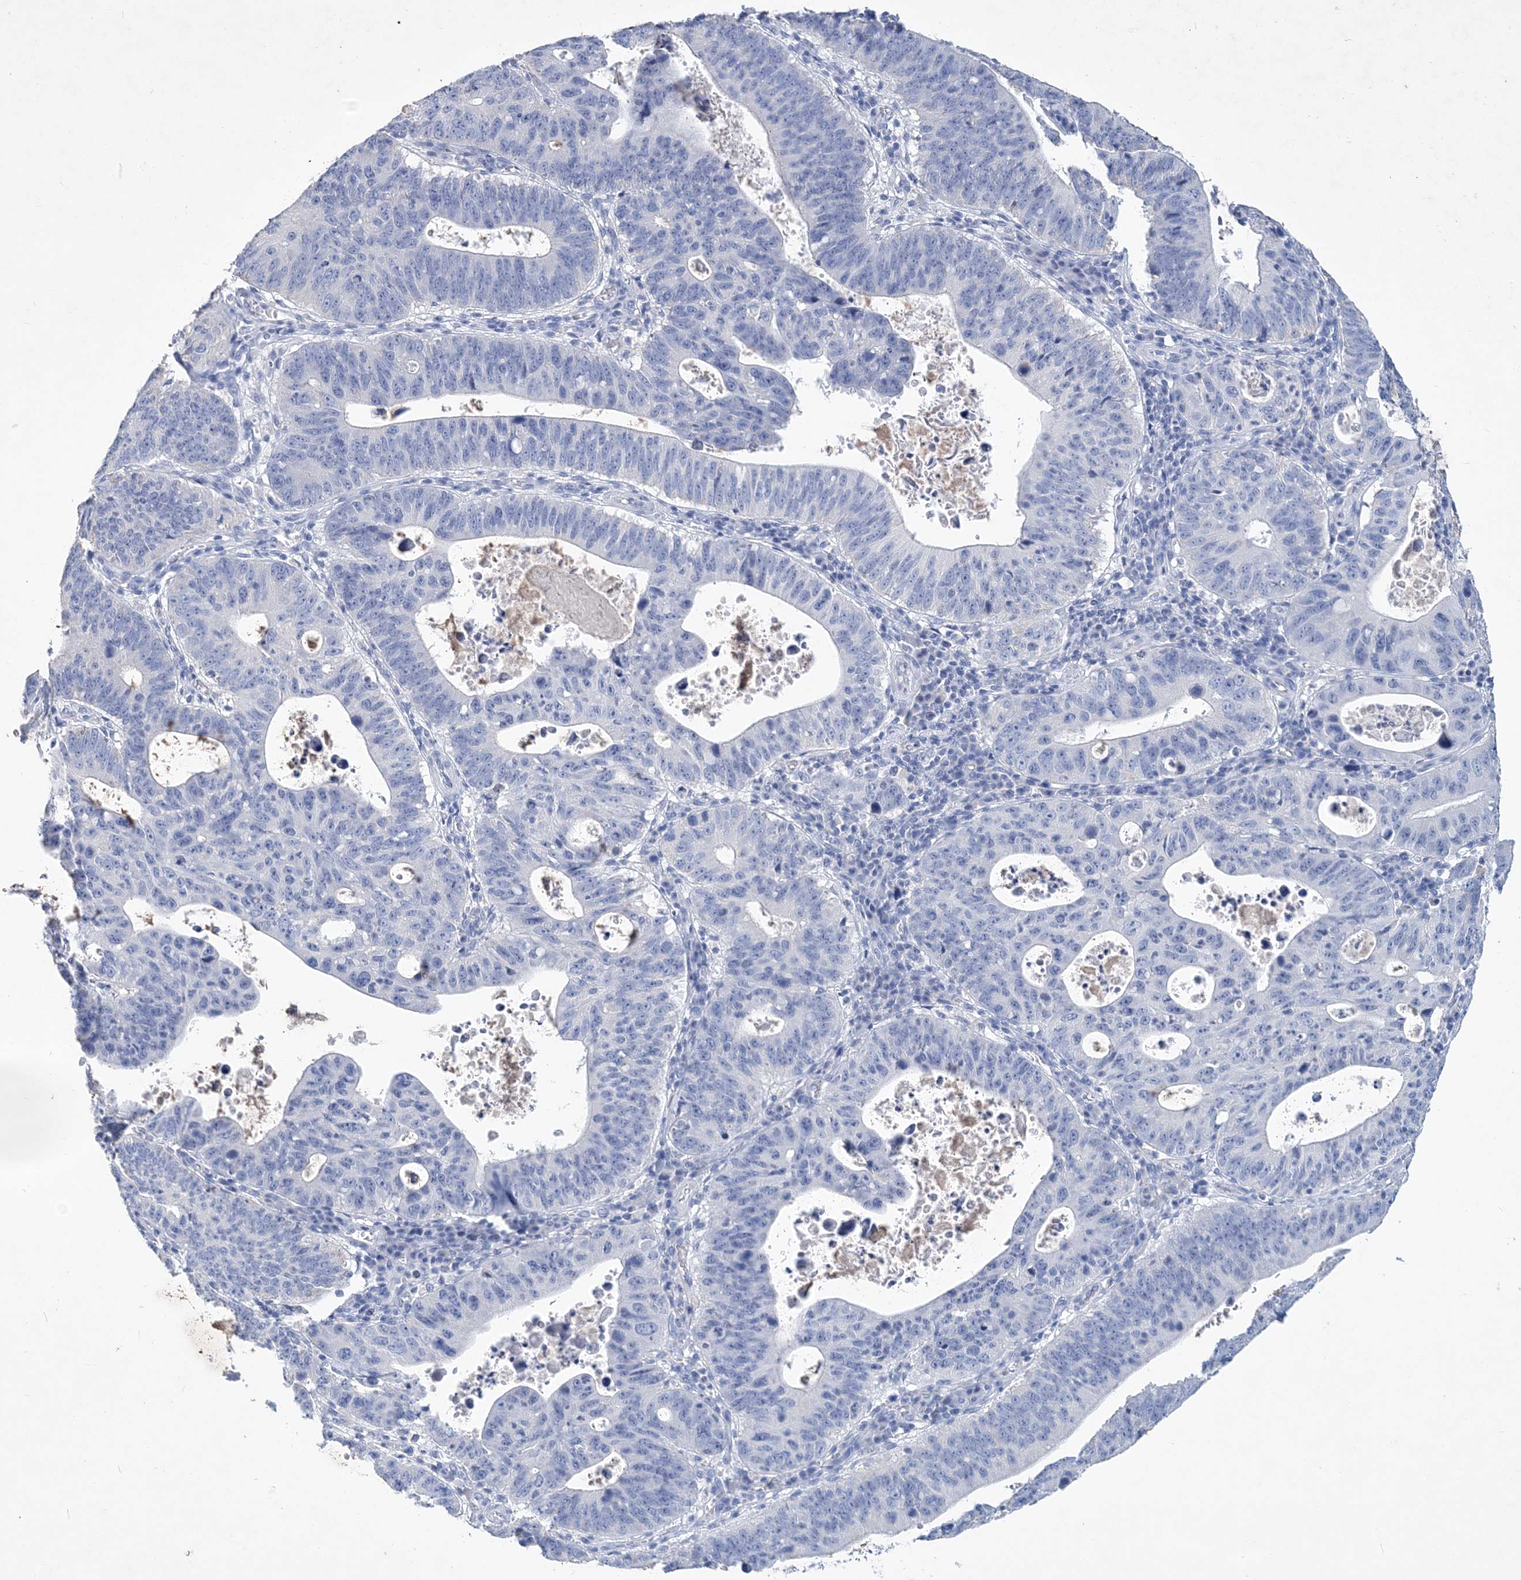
{"staining": {"intensity": "negative", "quantity": "none", "location": "none"}, "tissue": "stomach cancer", "cell_type": "Tumor cells", "image_type": "cancer", "snomed": [{"axis": "morphology", "description": "Adenocarcinoma, NOS"}, {"axis": "topography", "description": "Stomach"}], "caption": "DAB immunohistochemical staining of human adenocarcinoma (stomach) shows no significant expression in tumor cells.", "gene": "COPS8", "patient": {"sex": "male", "age": 59}}